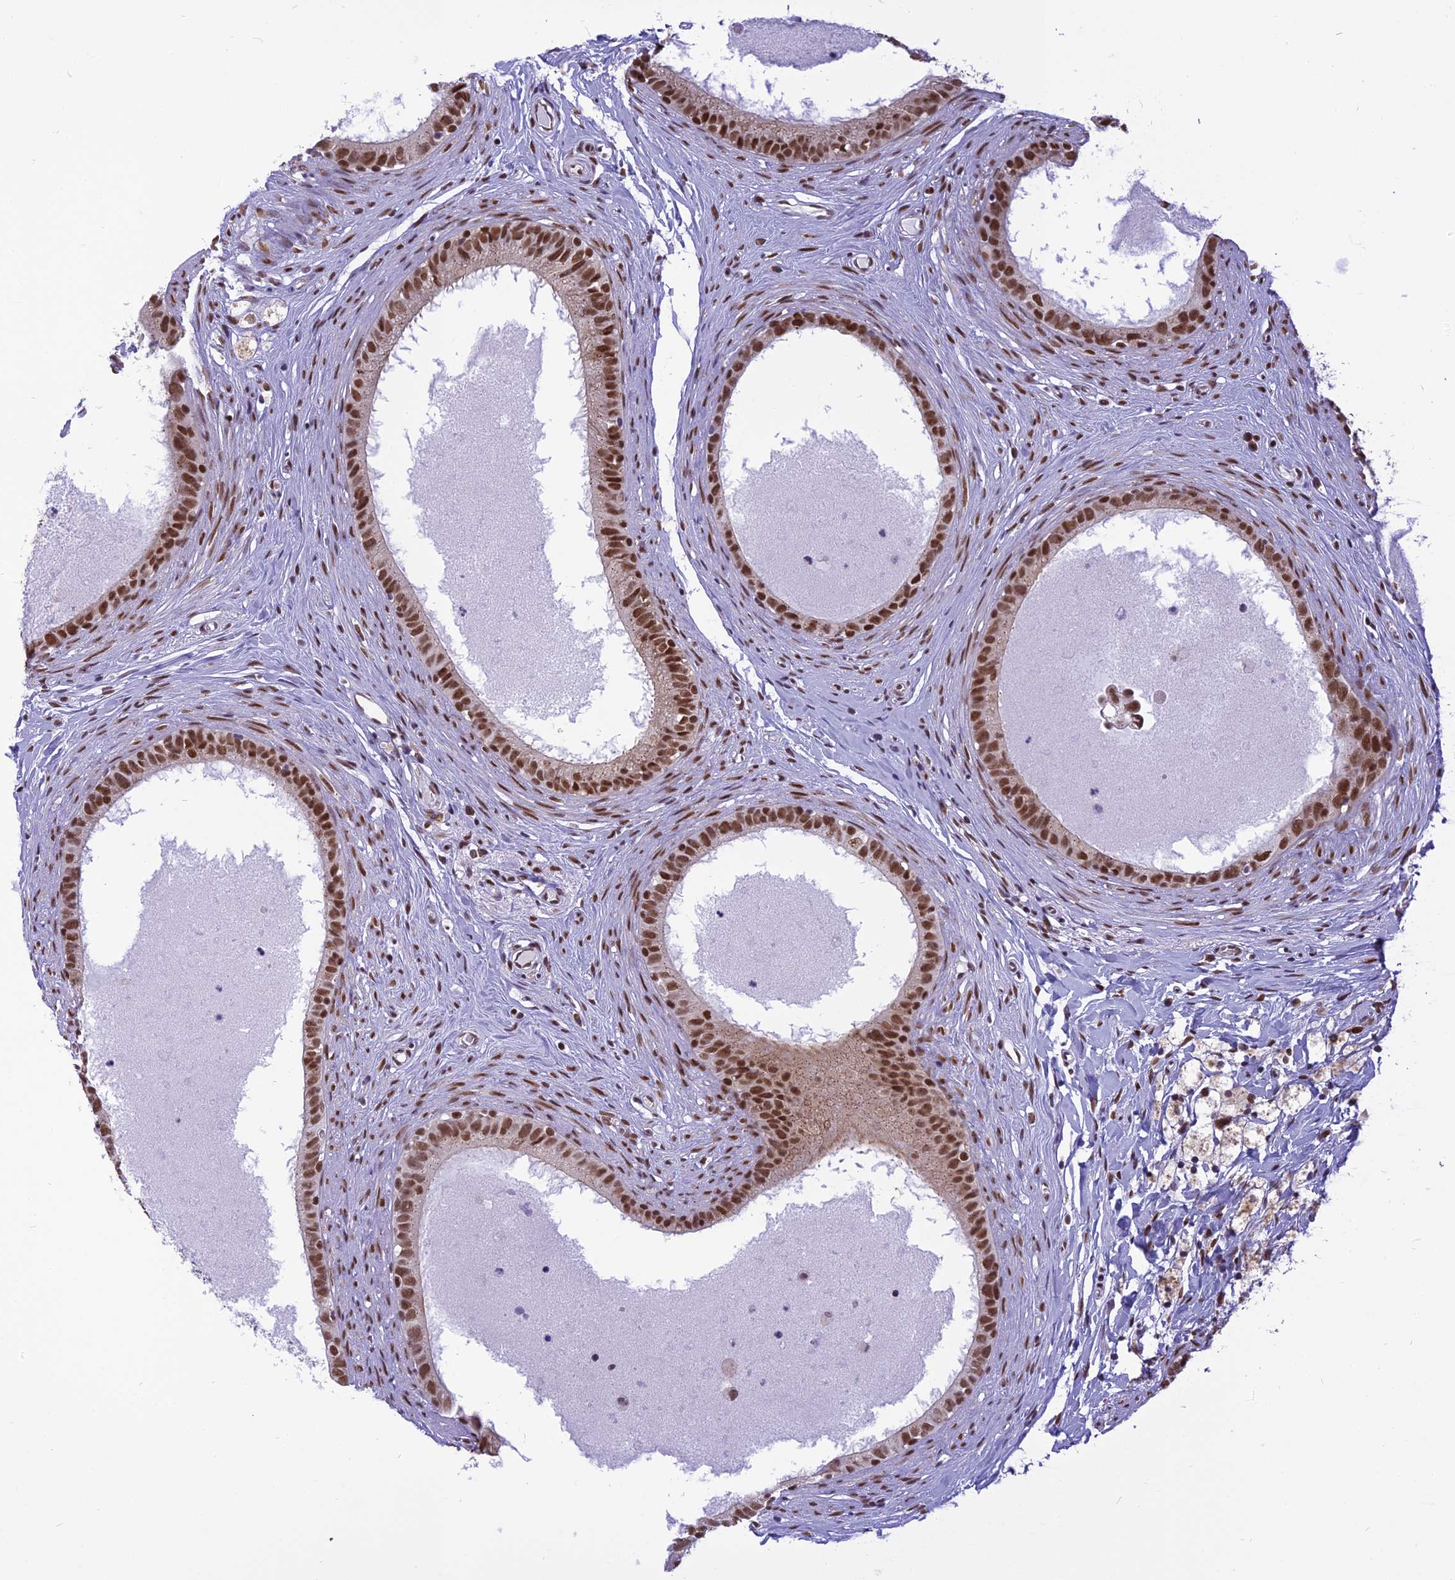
{"staining": {"intensity": "strong", "quantity": ">75%", "location": "nuclear"}, "tissue": "epididymis", "cell_type": "Glandular cells", "image_type": "normal", "snomed": [{"axis": "morphology", "description": "Normal tissue, NOS"}, {"axis": "topography", "description": "Epididymis"}], "caption": "Brown immunohistochemical staining in benign epididymis exhibits strong nuclear expression in approximately >75% of glandular cells.", "gene": "IRF2BP1", "patient": {"sex": "male", "age": 80}}